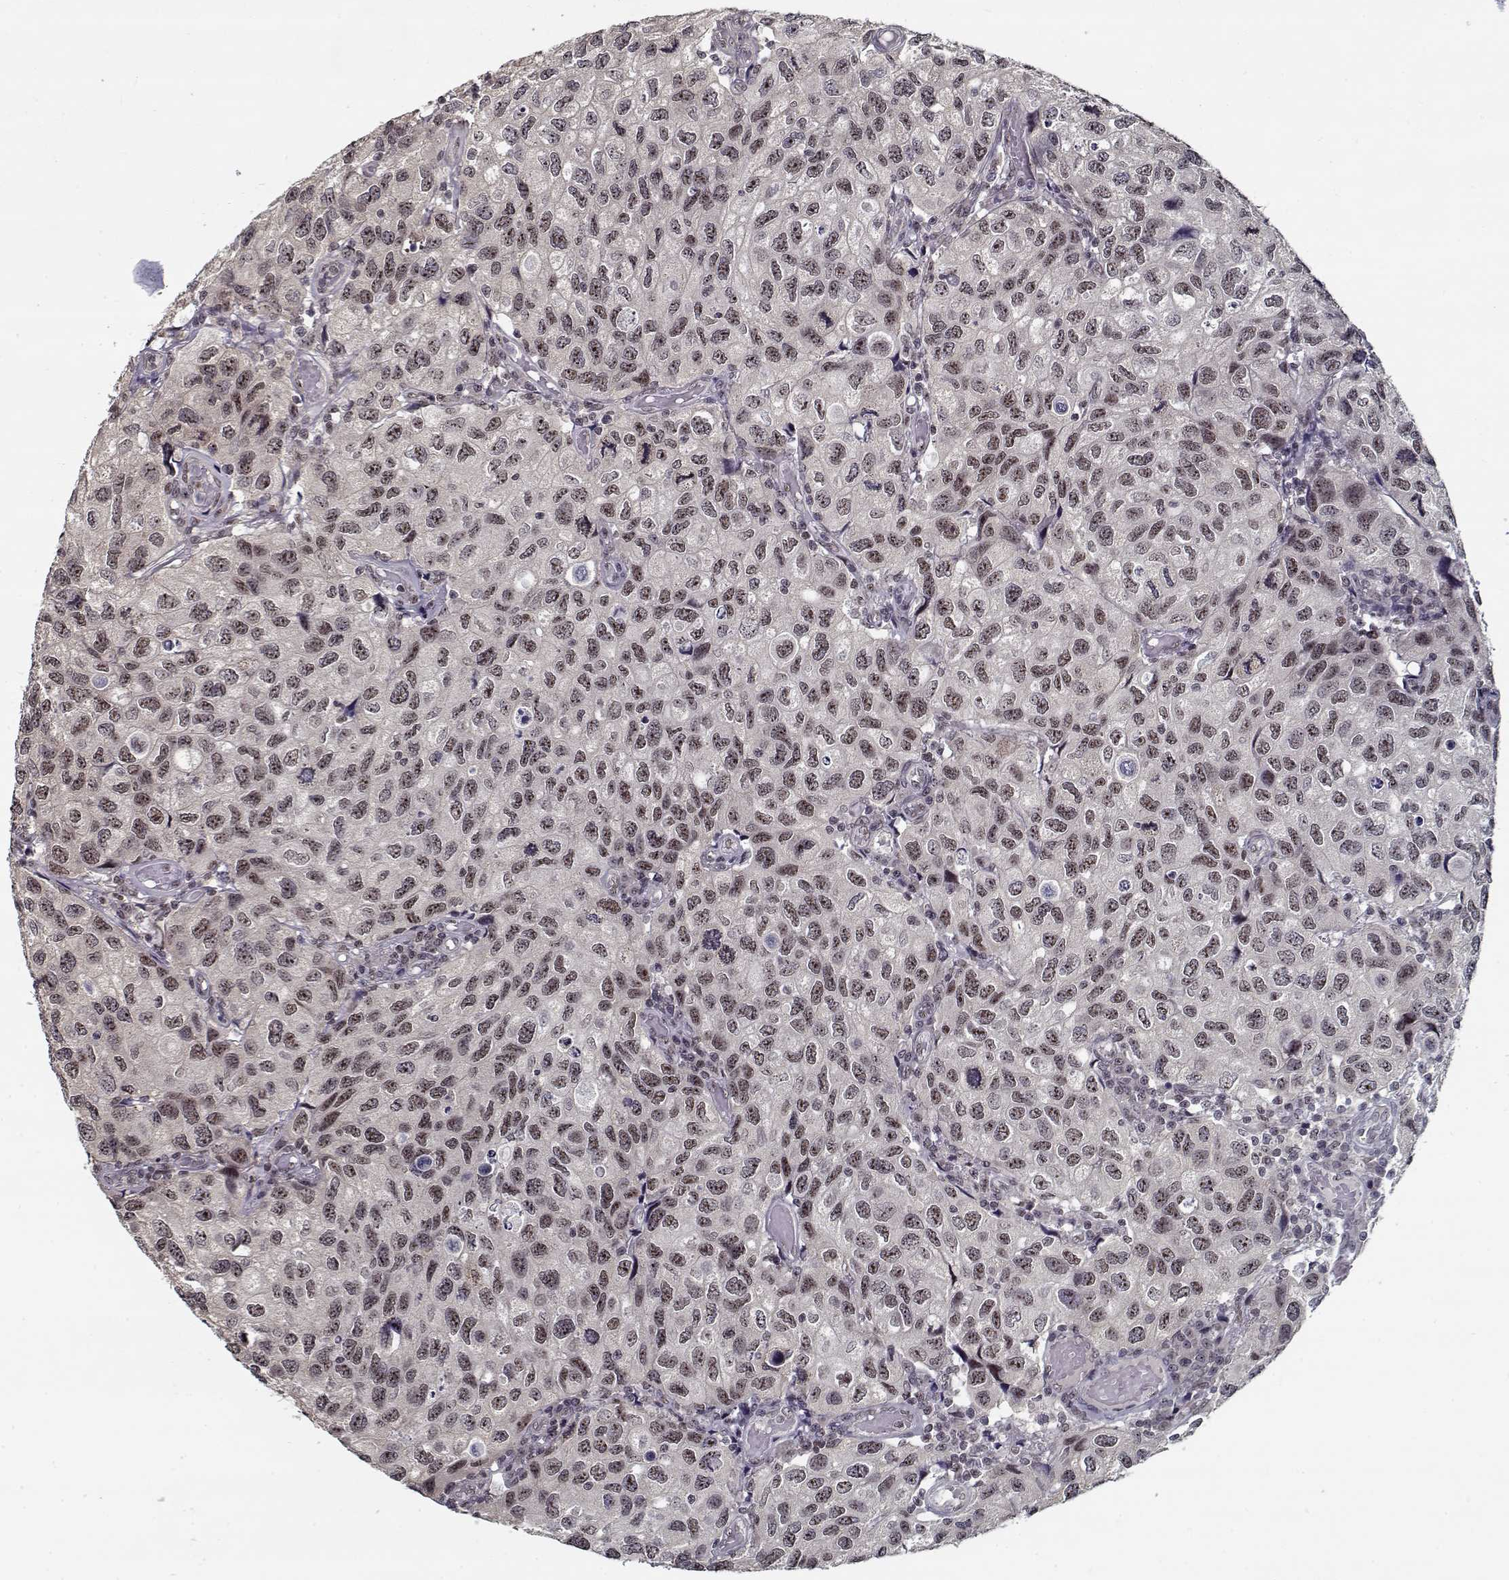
{"staining": {"intensity": "weak", "quantity": "25%-75%", "location": "nuclear"}, "tissue": "urothelial cancer", "cell_type": "Tumor cells", "image_type": "cancer", "snomed": [{"axis": "morphology", "description": "Urothelial carcinoma, High grade"}, {"axis": "topography", "description": "Urinary bladder"}], "caption": "DAB (3,3'-diaminobenzidine) immunohistochemical staining of high-grade urothelial carcinoma reveals weak nuclear protein staining in approximately 25%-75% of tumor cells.", "gene": "TESPA1", "patient": {"sex": "male", "age": 79}}